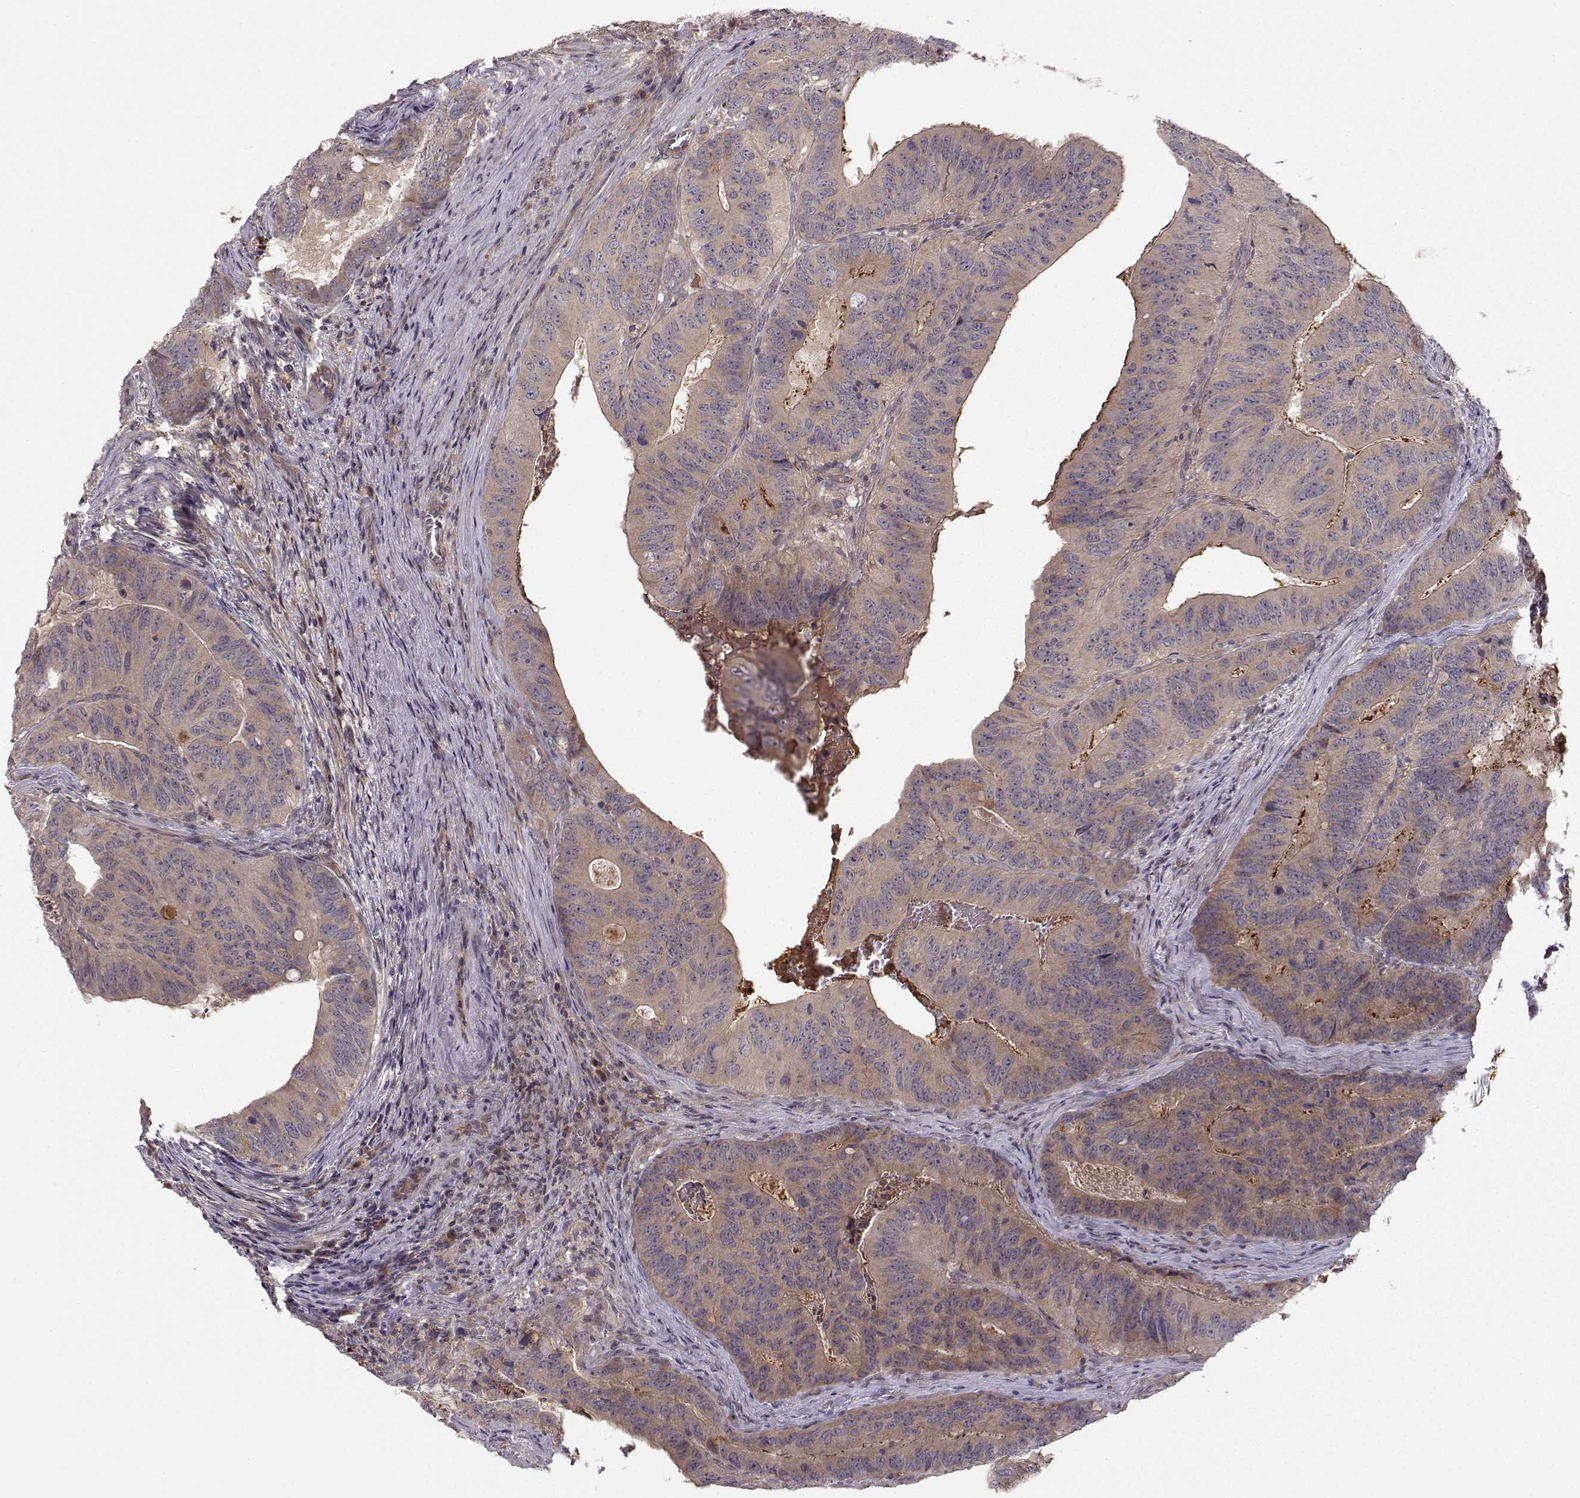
{"staining": {"intensity": "weak", "quantity": ">75%", "location": "cytoplasmic/membranous"}, "tissue": "colorectal cancer", "cell_type": "Tumor cells", "image_type": "cancer", "snomed": [{"axis": "morphology", "description": "Adenocarcinoma, NOS"}, {"axis": "topography", "description": "Colon"}], "caption": "Immunohistochemistry (IHC) staining of adenocarcinoma (colorectal), which reveals low levels of weak cytoplasmic/membranous expression in approximately >75% of tumor cells indicating weak cytoplasmic/membranous protein staining. The staining was performed using DAB (brown) for protein detection and nuclei were counterstained in hematoxylin (blue).", "gene": "WNT6", "patient": {"sex": "male", "age": 79}}